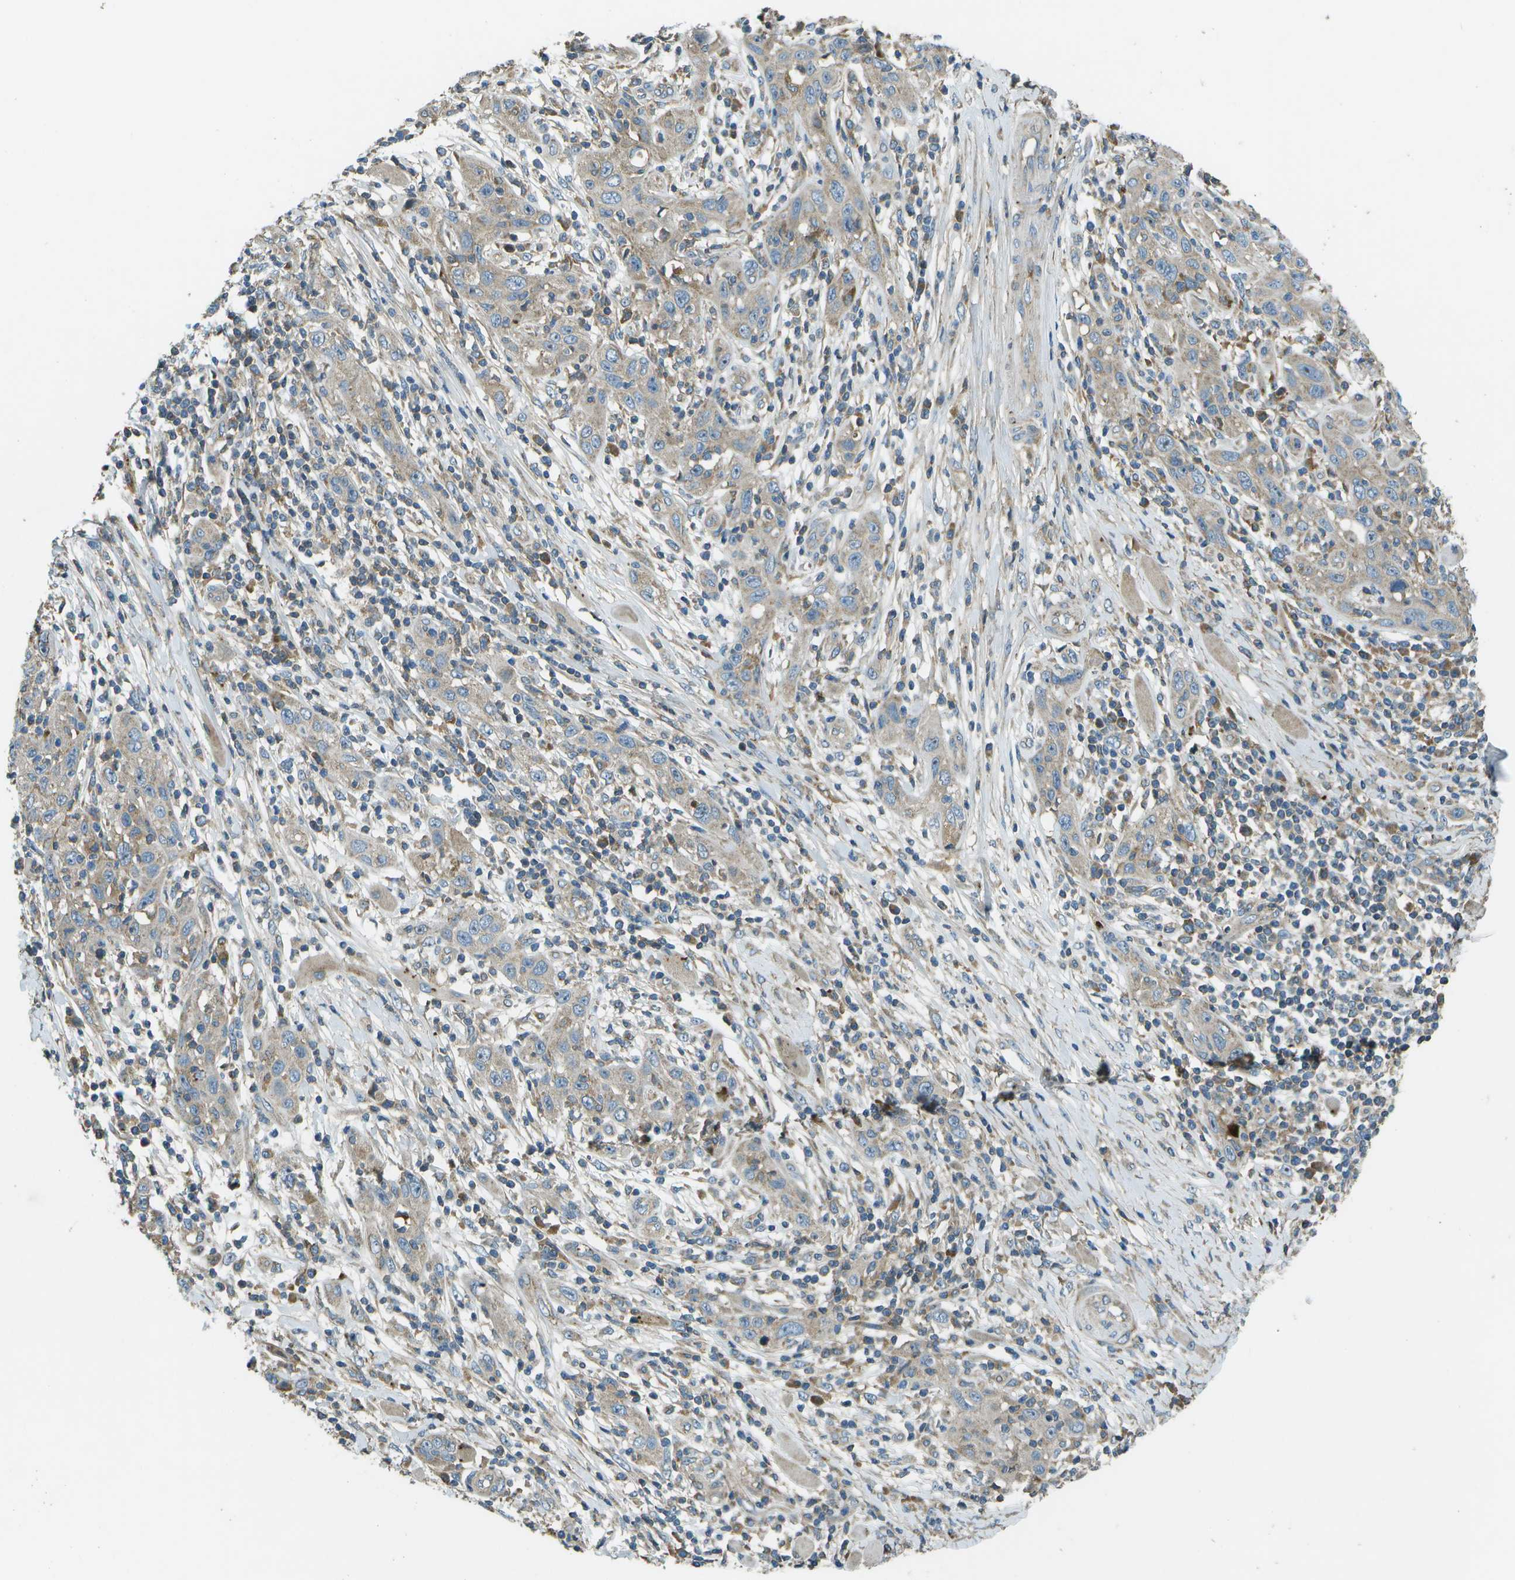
{"staining": {"intensity": "weak", "quantity": "<25%", "location": "cytoplasmic/membranous"}, "tissue": "skin cancer", "cell_type": "Tumor cells", "image_type": "cancer", "snomed": [{"axis": "morphology", "description": "Squamous cell carcinoma, NOS"}, {"axis": "topography", "description": "Skin"}], "caption": "Tumor cells show no significant expression in skin cancer.", "gene": "PXYLP1", "patient": {"sex": "female", "age": 88}}